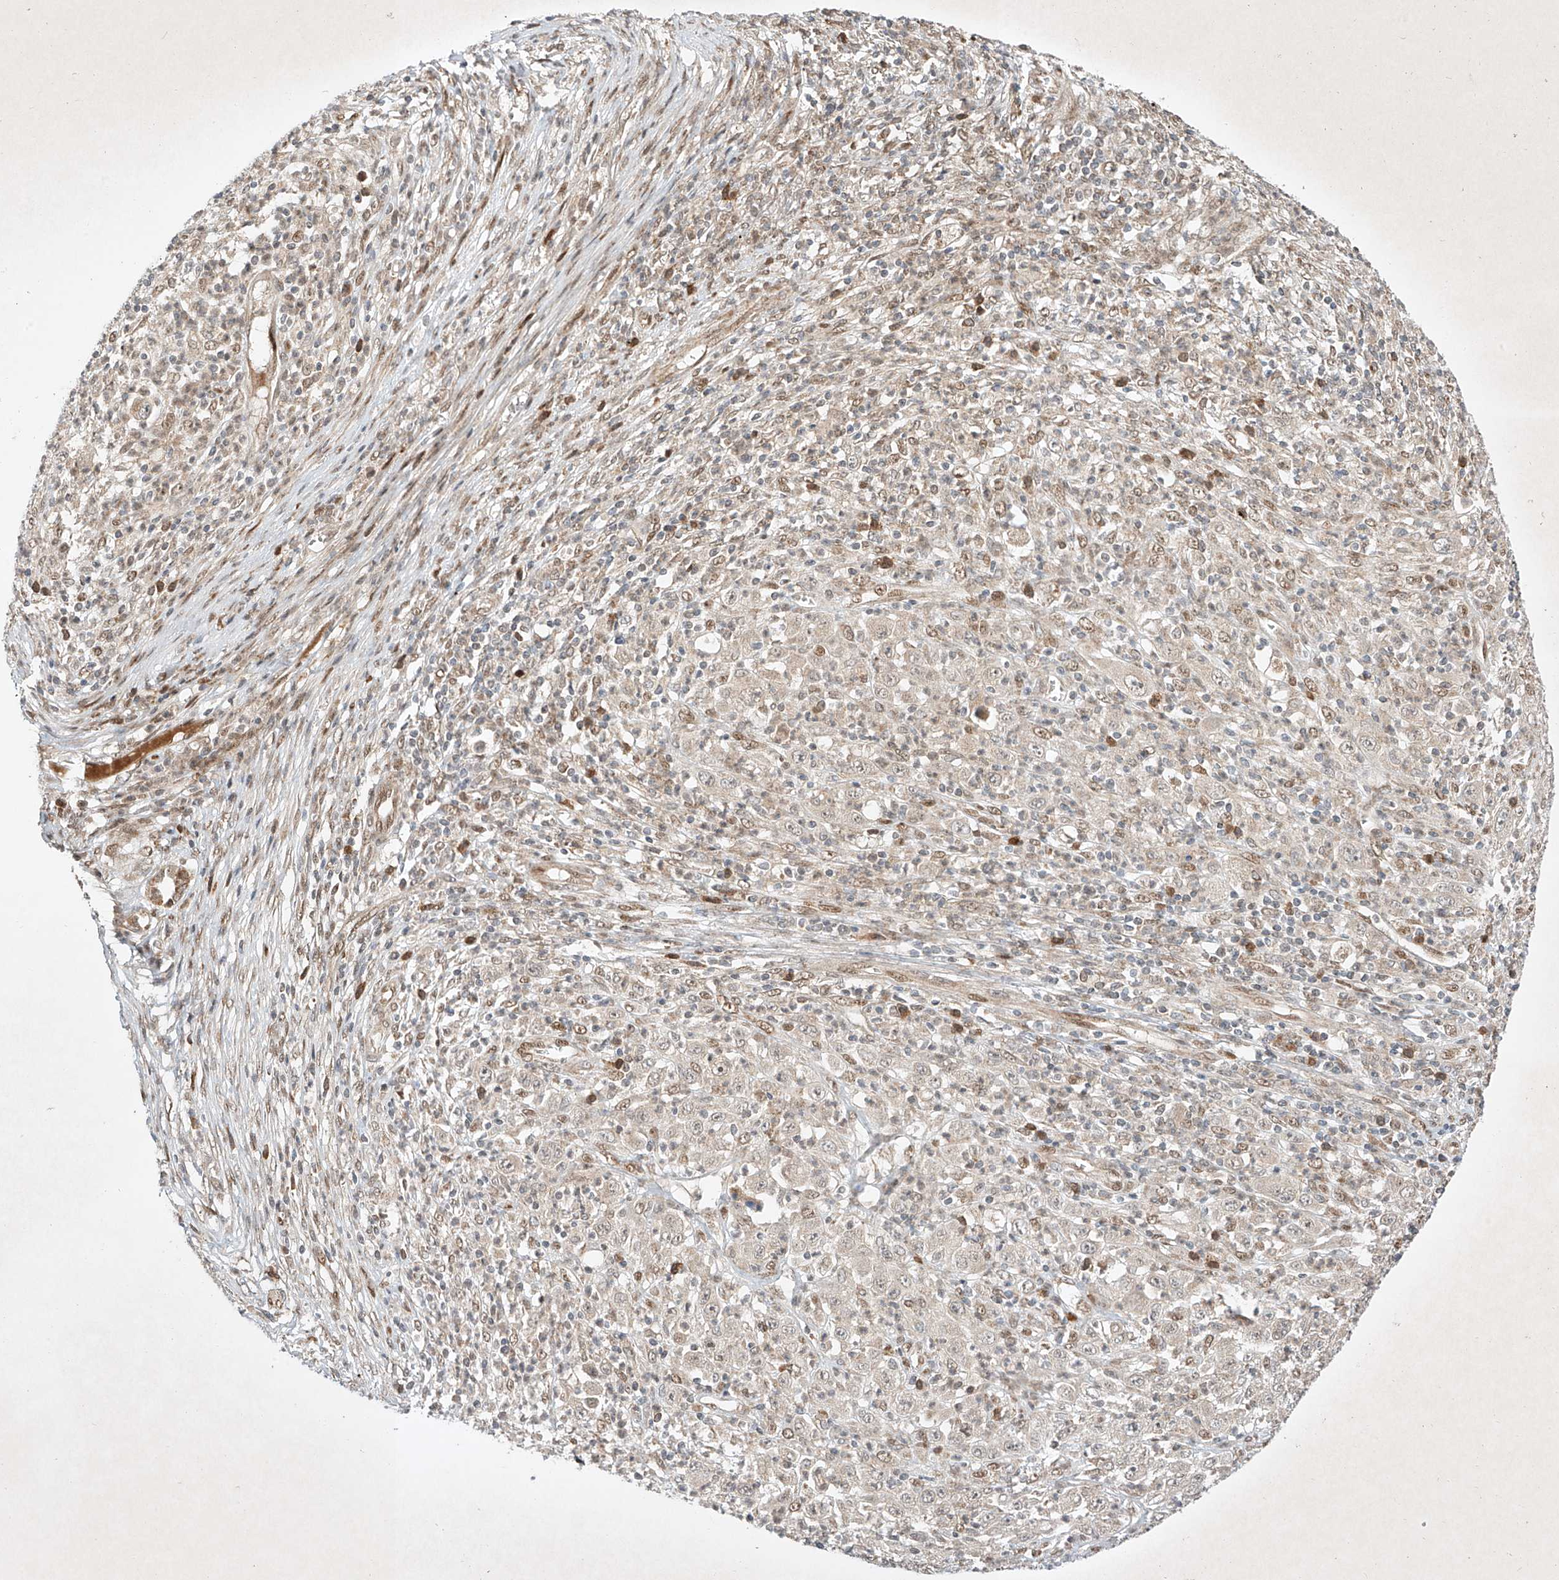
{"staining": {"intensity": "weak", "quantity": "<25%", "location": "cytoplasmic/membranous,nuclear"}, "tissue": "melanoma", "cell_type": "Tumor cells", "image_type": "cancer", "snomed": [{"axis": "morphology", "description": "Malignant melanoma, Metastatic site"}, {"axis": "topography", "description": "Skin"}], "caption": "Immunohistochemistry (IHC) image of neoplastic tissue: melanoma stained with DAB exhibits no significant protein staining in tumor cells.", "gene": "EPG5", "patient": {"sex": "female", "age": 56}}